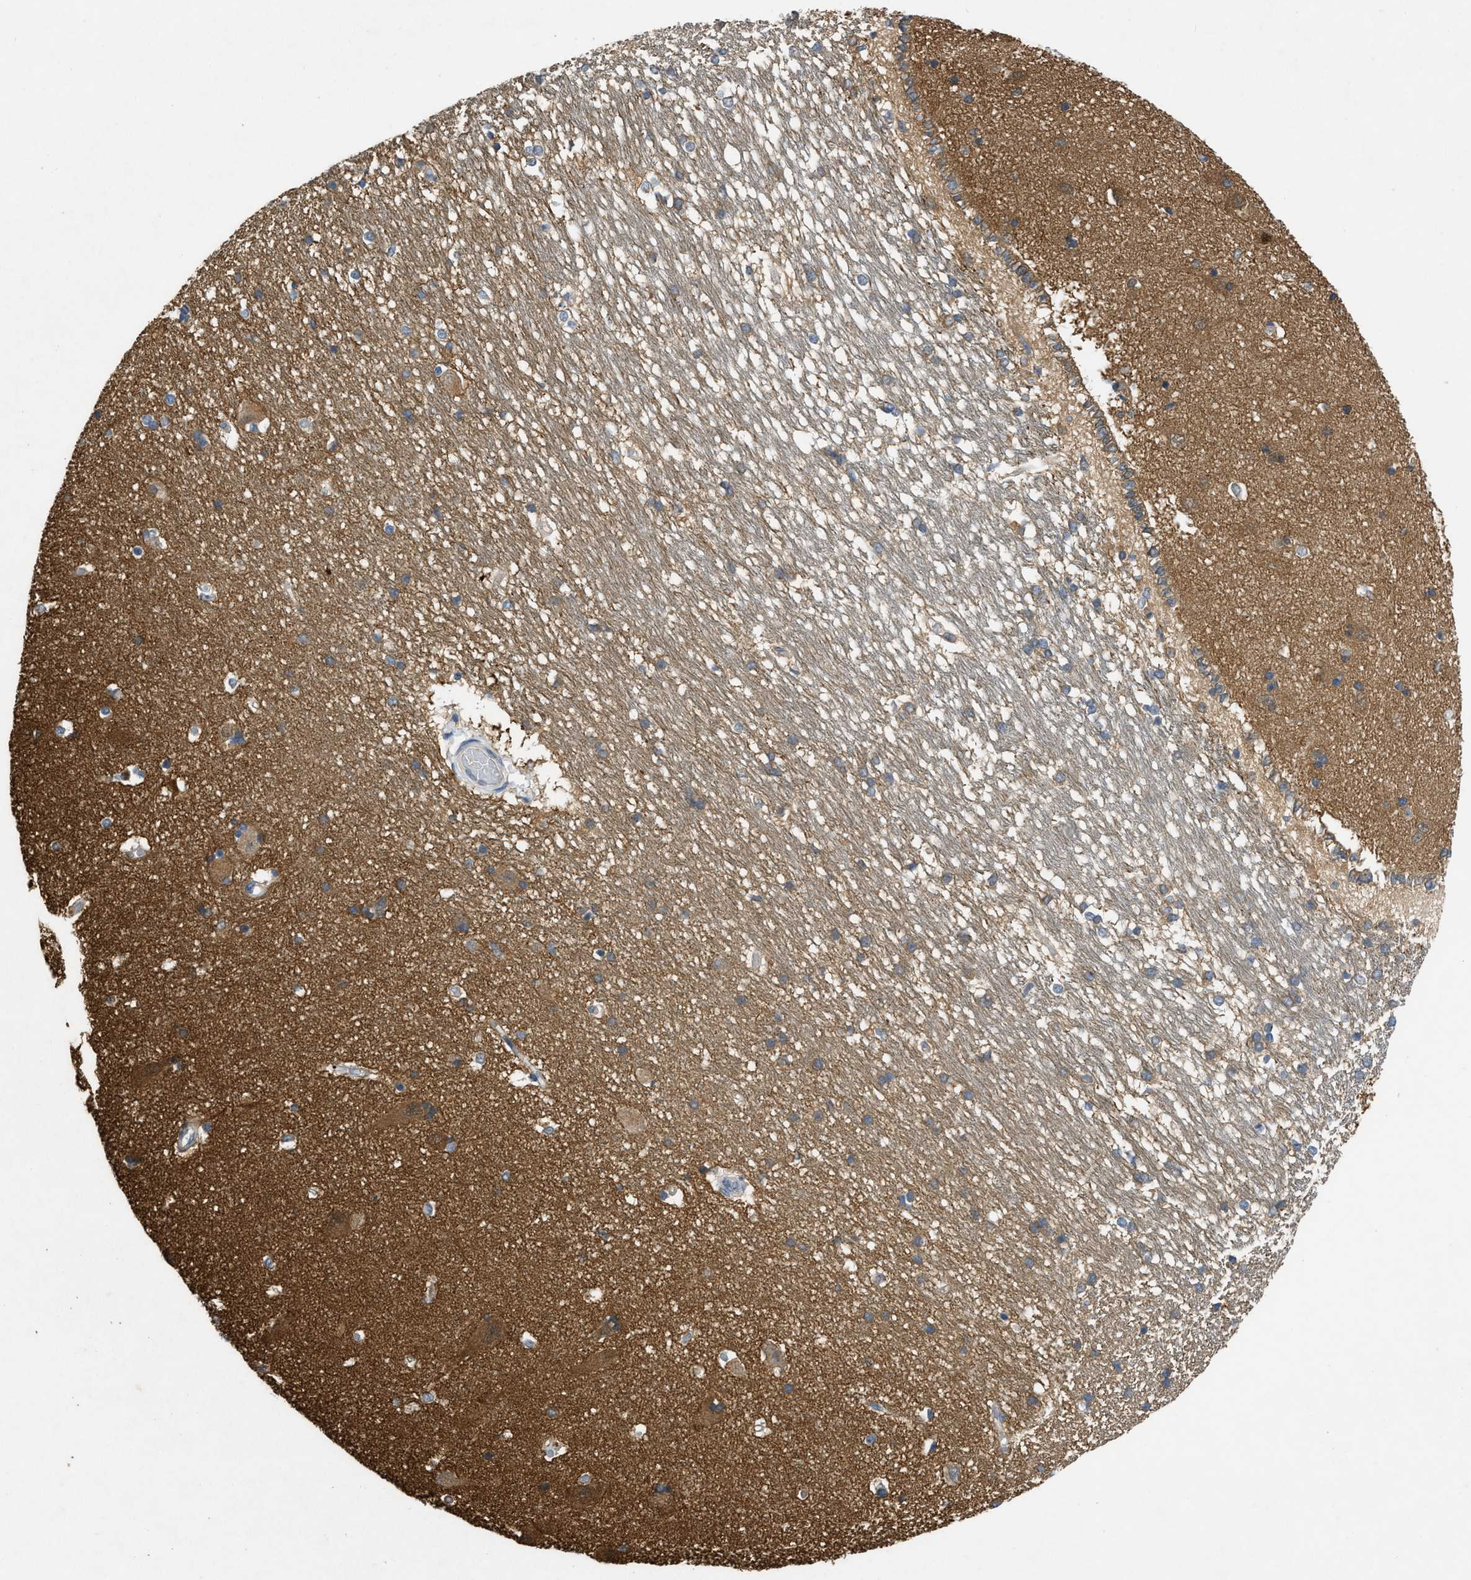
{"staining": {"intensity": "moderate", "quantity": "<25%", "location": "cytoplasmic/membranous"}, "tissue": "hippocampus", "cell_type": "Glial cells", "image_type": "normal", "snomed": [{"axis": "morphology", "description": "Normal tissue, NOS"}, {"axis": "topography", "description": "Hippocampus"}], "caption": "Glial cells demonstrate low levels of moderate cytoplasmic/membranous positivity in approximately <25% of cells in benign hippocampus.", "gene": "PPP3CA", "patient": {"sex": "male", "age": 45}}